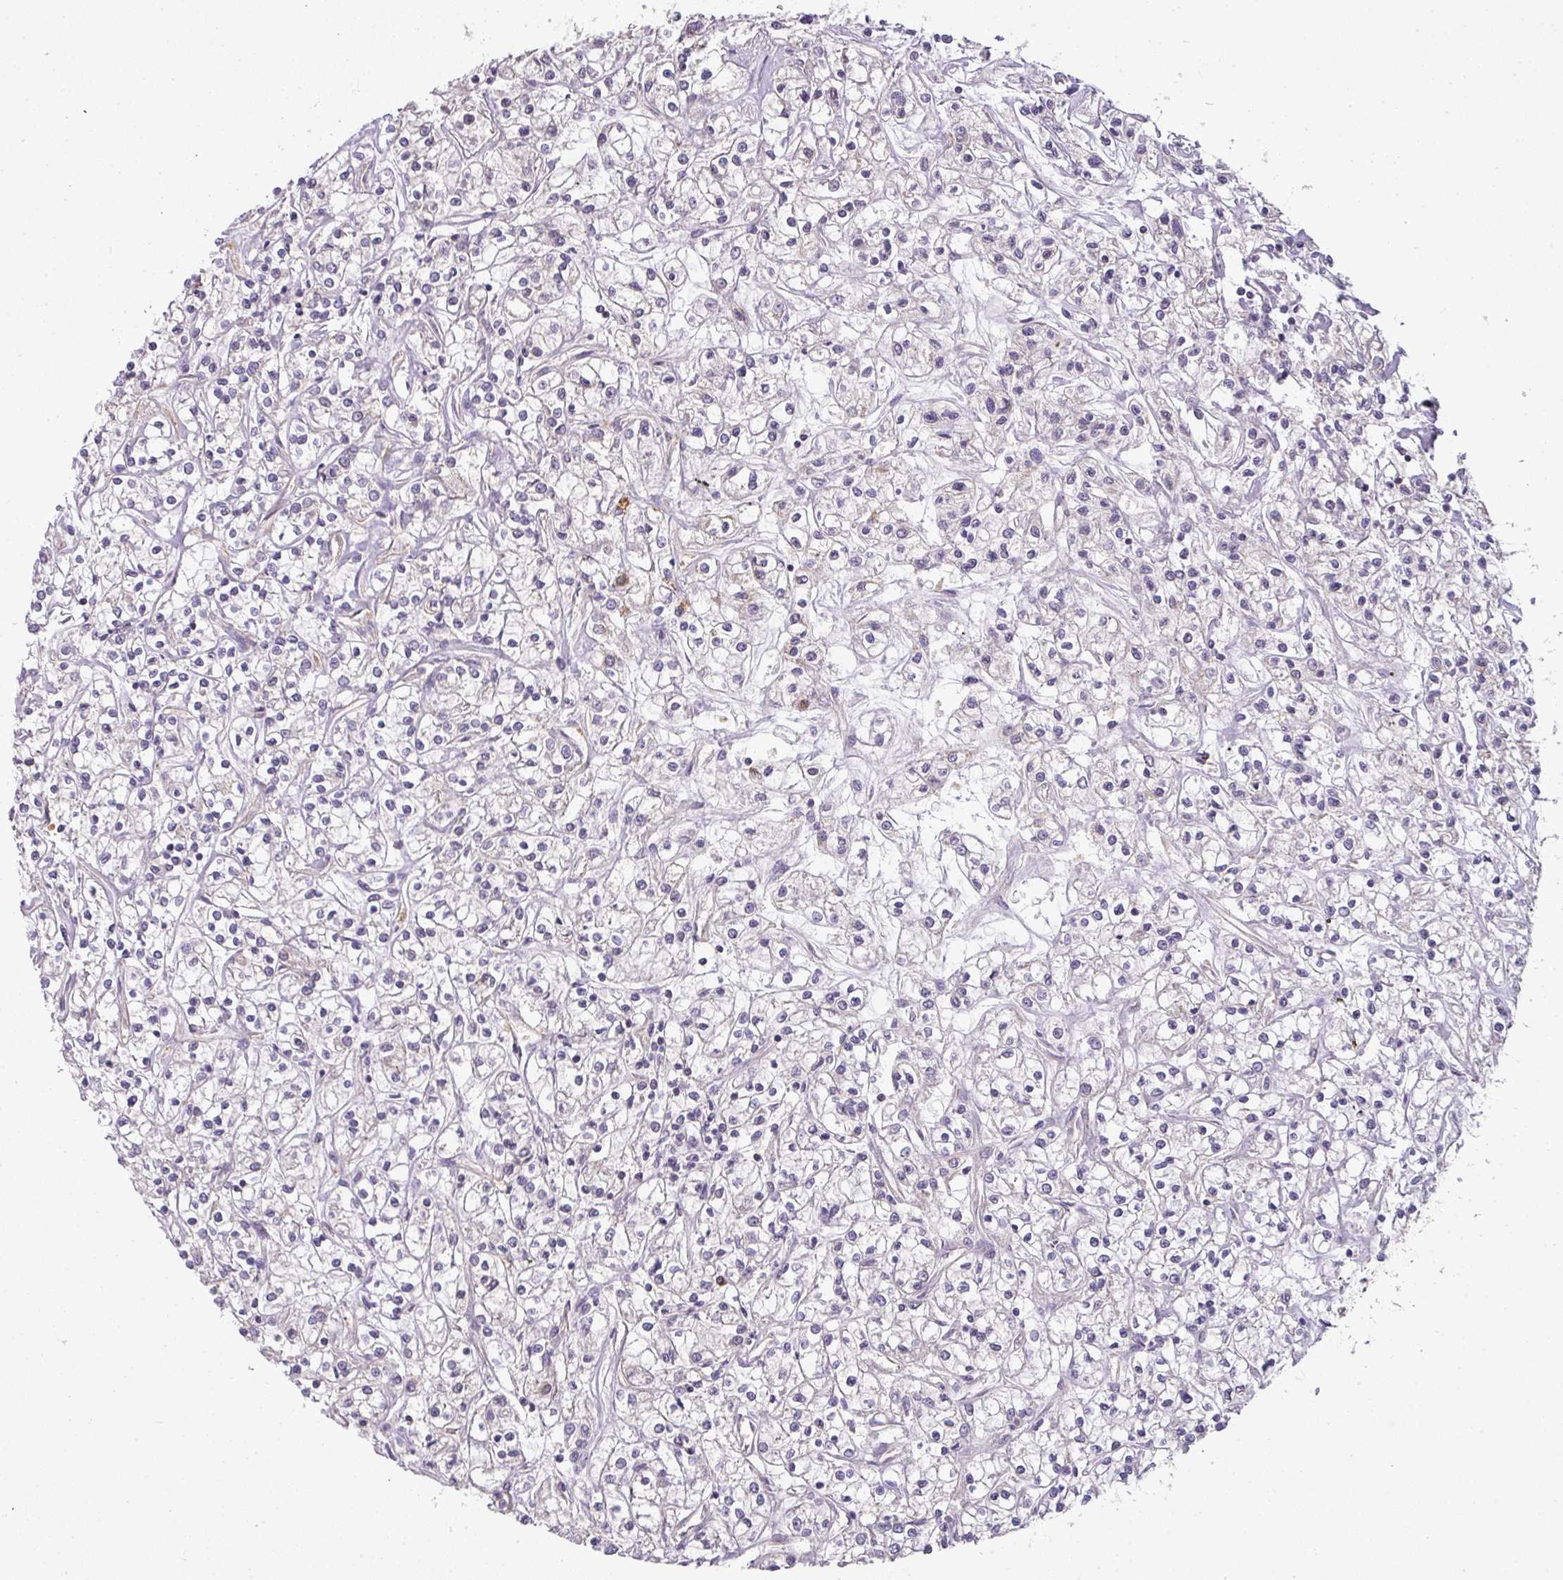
{"staining": {"intensity": "negative", "quantity": "none", "location": "none"}, "tissue": "renal cancer", "cell_type": "Tumor cells", "image_type": "cancer", "snomed": [{"axis": "morphology", "description": "Adenocarcinoma, NOS"}, {"axis": "topography", "description": "Kidney"}], "caption": "An image of renal adenocarcinoma stained for a protein reveals no brown staining in tumor cells. The staining is performed using DAB brown chromogen with nuclei counter-stained in using hematoxylin.", "gene": "TCL1B", "patient": {"sex": "female", "age": 59}}